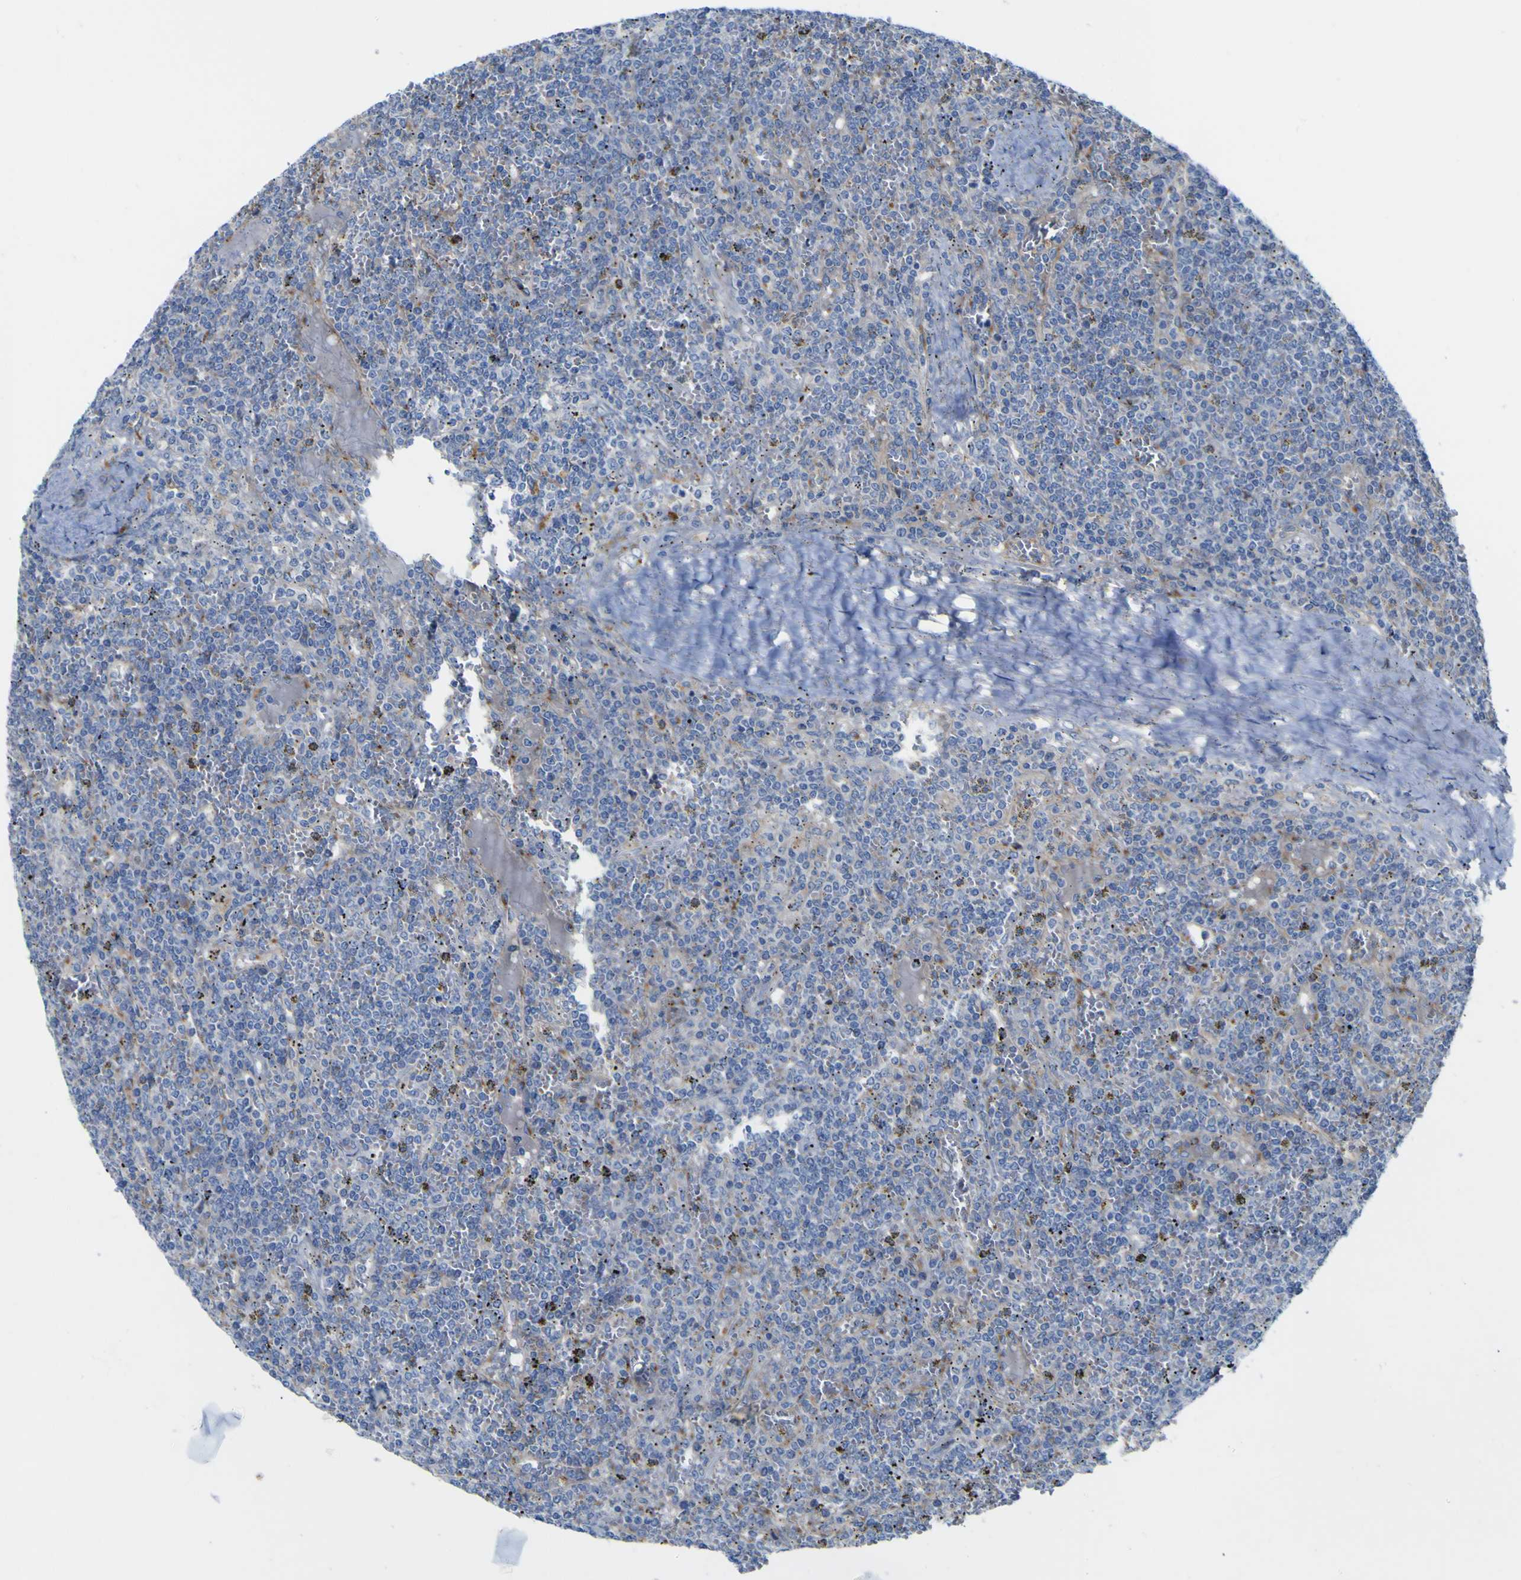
{"staining": {"intensity": "negative", "quantity": "none", "location": "none"}, "tissue": "lymphoma", "cell_type": "Tumor cells", "image_type": "cancer", "snomed": [{"axis": "morphology", "description": "Malignant lymphoma, non-Hodgkin's type, Low grade"}, {"axis": "topography", "description": "Spleen"}], "caption": "Immunohistochemical staining of malignant lymphoma, non-Hodgkin's type (low-grade) reveals no significant positivity in tumor cells.", "gene": "PTPRF", "patient": {"sex": "female", "age": 19}}